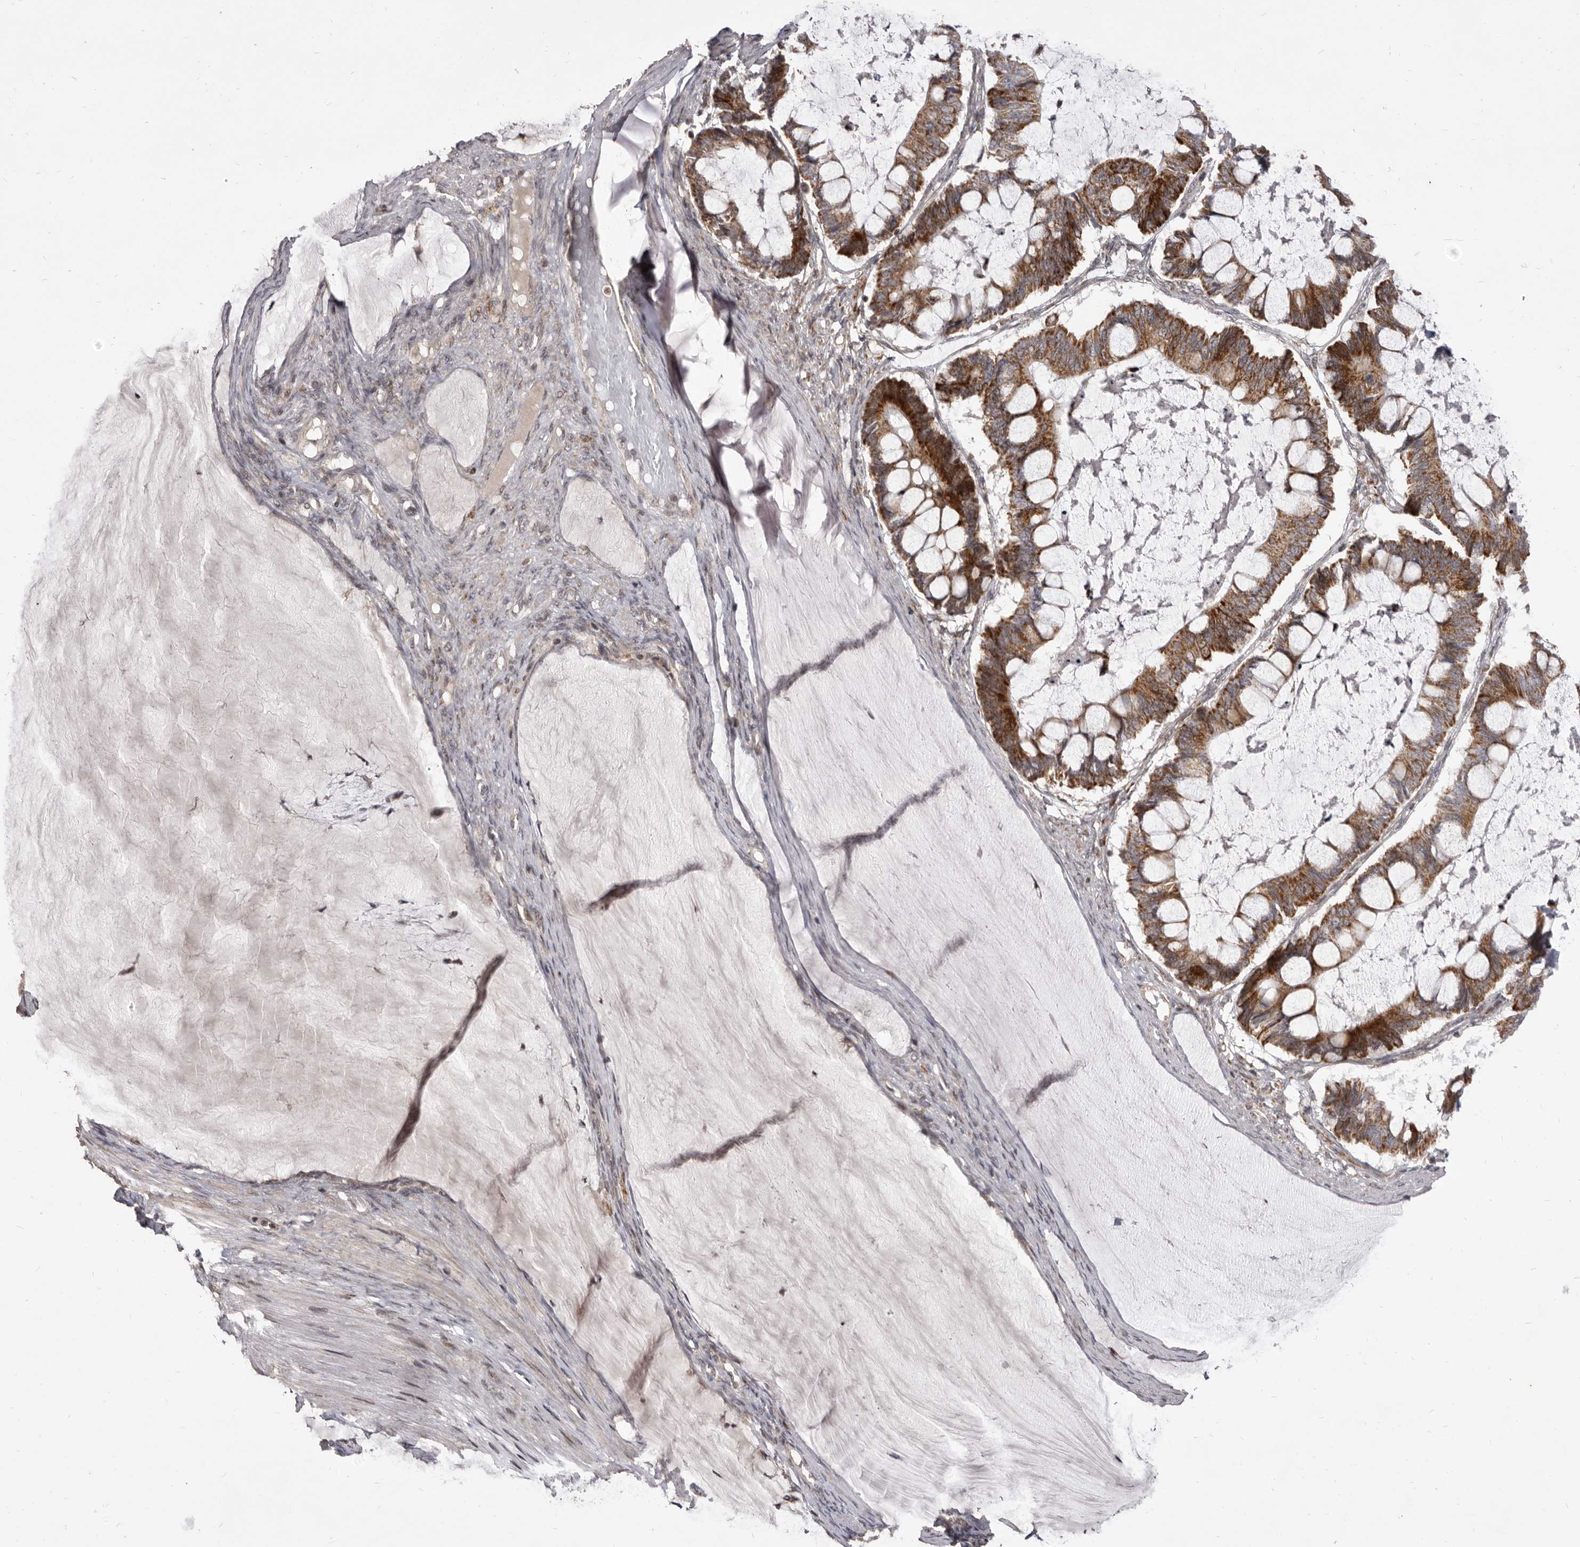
{"staining": {"intensity": "strong", "quantity": ">75%", "location": "cytoplasmic/membranous"}, "tissue": "ovarian cancer", "cell_type": "Tumor cells", "image_type": "cancer", "snomed": [{"axis": "morphology", "description": "Cystadenocarcinoma, mucinous, NOS"}, {"axis": "topography", "description": "Ovary"}], "caption": "Ovarian cancer (mucinous cystadenocarcinoma) stained with a protein marker shows strong staining in tumor cells.", "gene": "THUMPD1", "patient": {"sex": "female", "age": 61}}